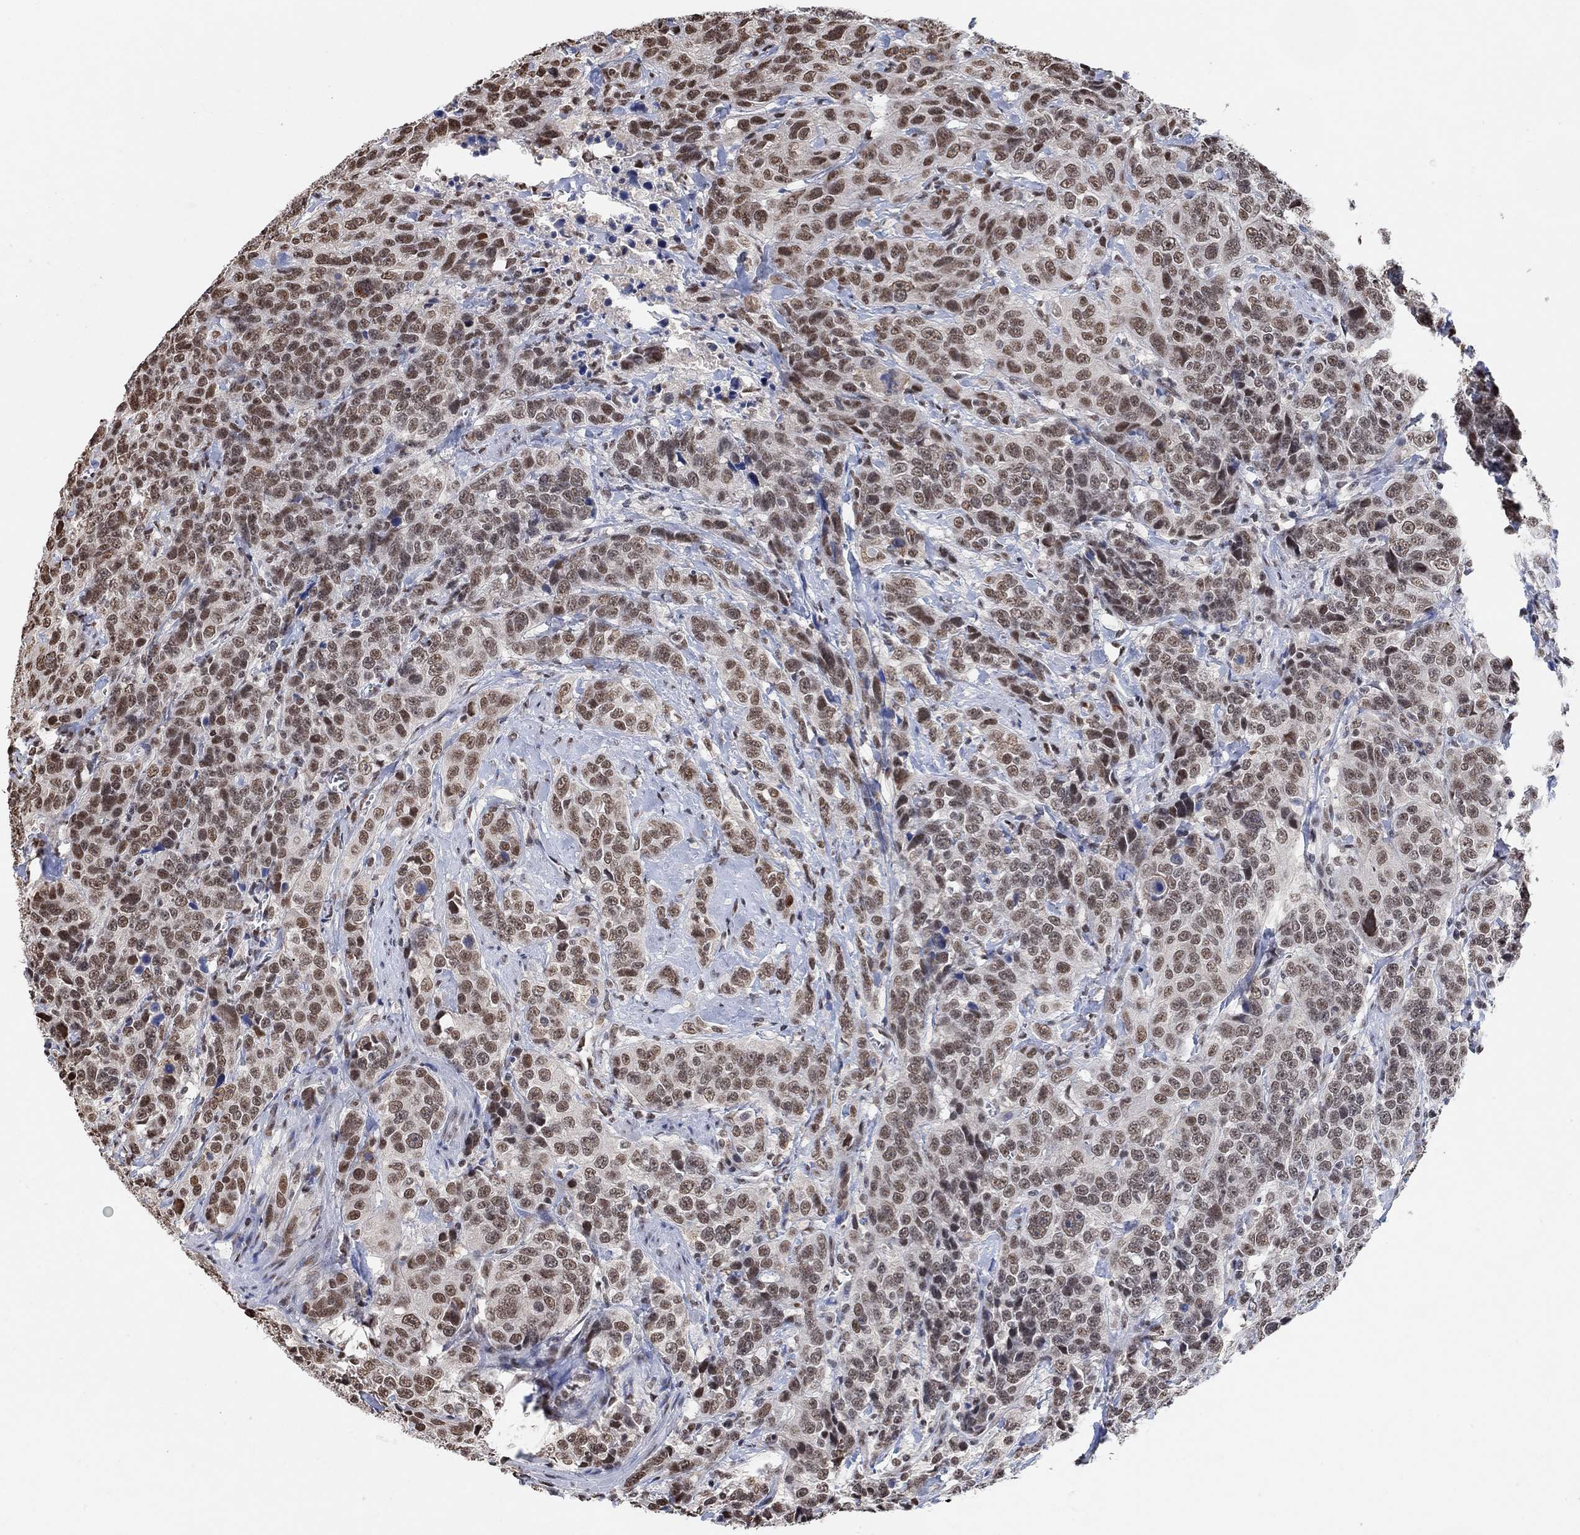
{"staining": {"intensity": "strong", "quantity": "25%-75%", "location": "nuclear"}, "tissue": "urothelial cancer", "cell_type": "Tumor cells", "image_type": "cancer", "snomed": [{"axis": "morphology", "description": "Urothelial carcinoma, NOS"}, {"axis": "morphology", "description": "Urothelial carcinoma, High grade"}, {"axis": "topography", "description": "Urinary bladder"}], "caption": "High-magnification brightfield microscopy of urothelial cancer stained with DAB (brown) and counterstained with hematoxylin (blue). tumor cells exhibit strong nuclear expression is identified in approximately25%-75% of cells.", "gene": "USP39", "patient": {"sex": "female", "age": 73}}